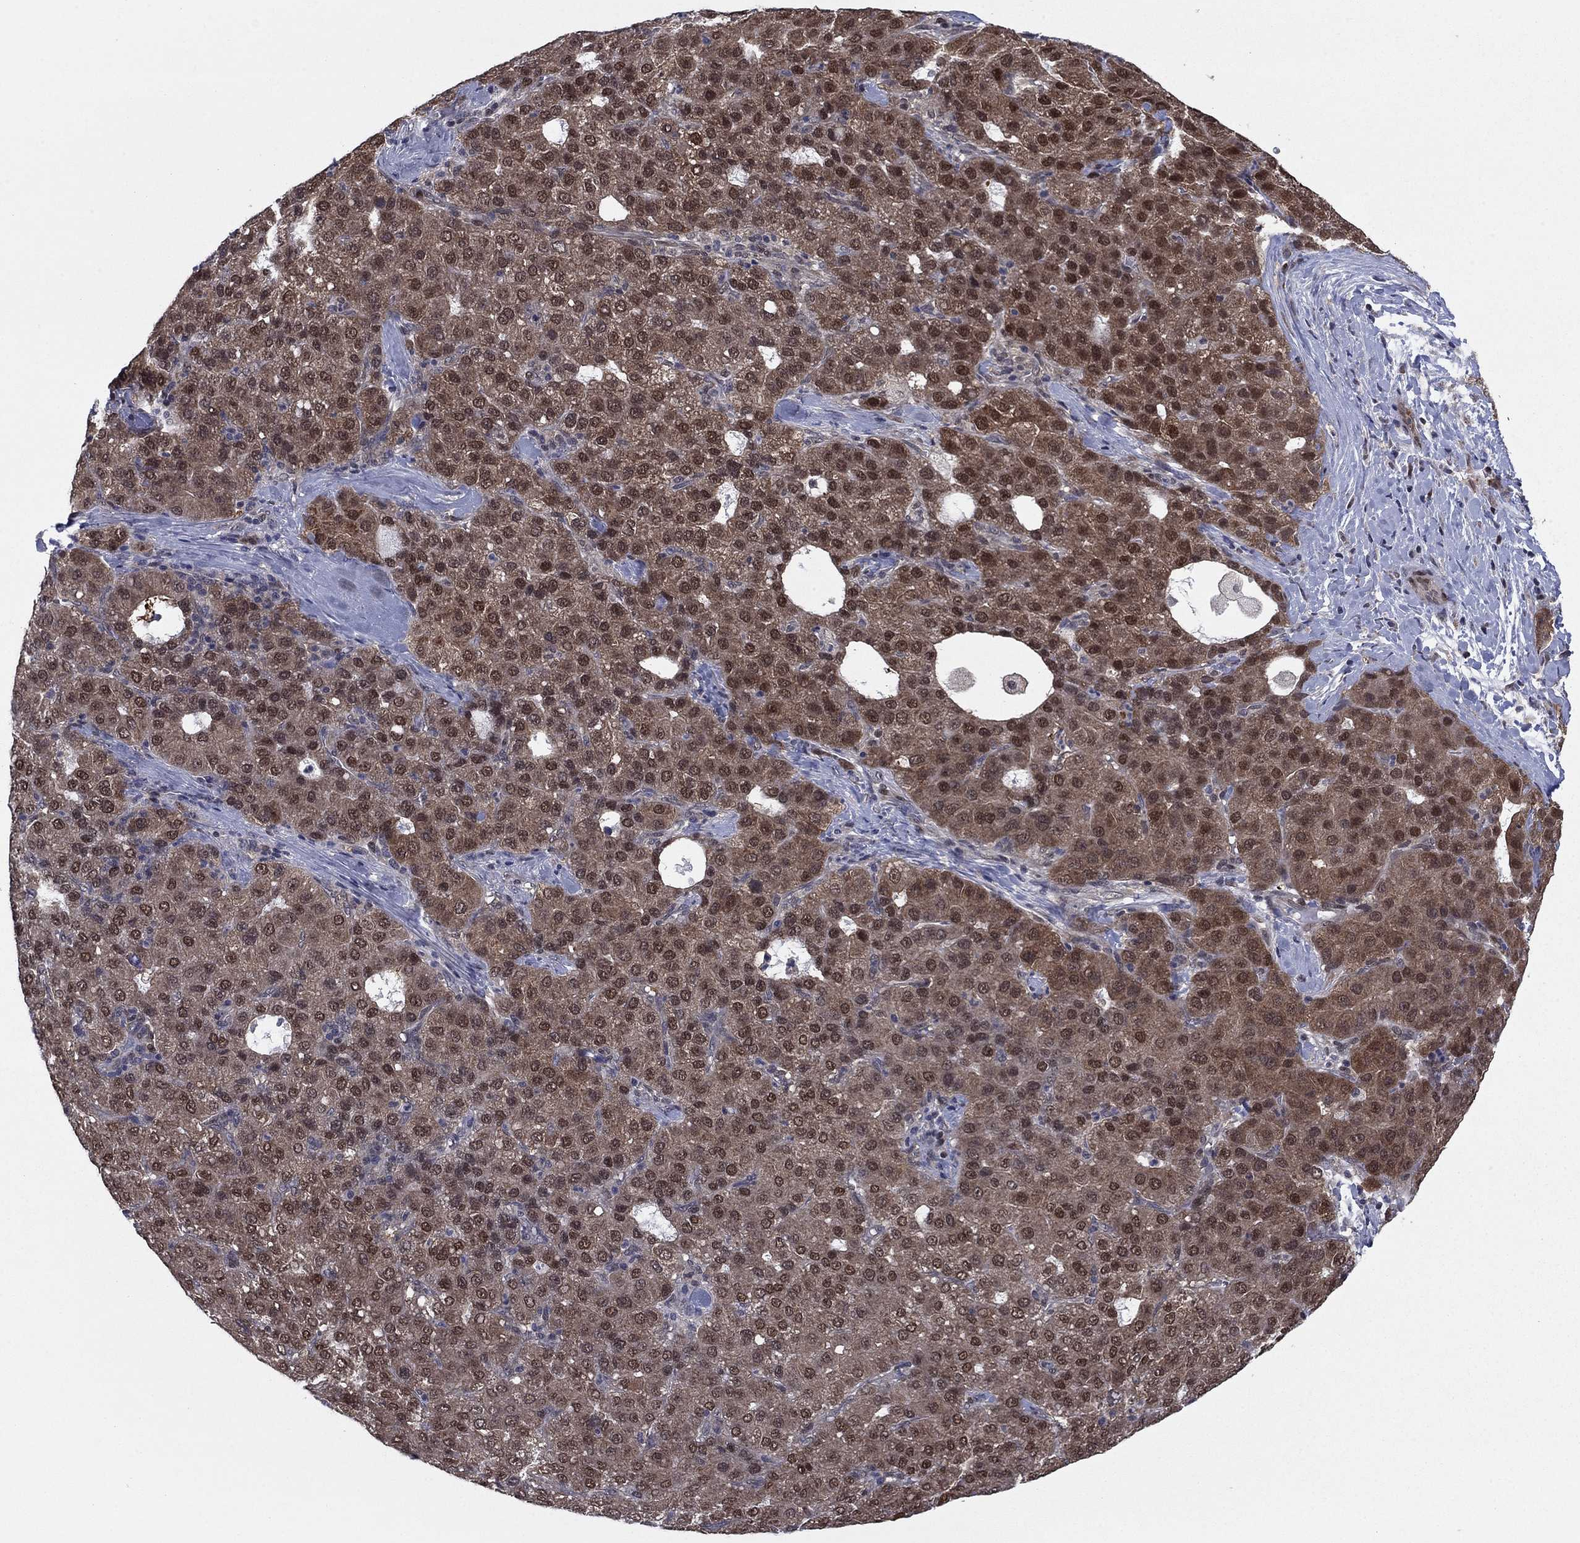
{"staining": {"intensity": "moderate", "quantity": "25%-75%", "location": "cytoplasmic/membranous,nuclear"}, "tissue": "liver cancer", "cell_type": "Tumor cells", "image_type": "cancer", "snomed": [{"axis": "morphology", "description": "Carcinoma, Hepatocellular, NOS"}, {"axis": "topography", "description": "Liver"}], "caption": "This micrograph reveals immunohistochemistry (IHC) staining of human liver cancer, with medium moderate cytoplasmic/membranous and nuclear positivity in approximately 25%-75% of tumor cells.", "gene": "FKBP4", "patient": {"sex": "male", "age": 65}}